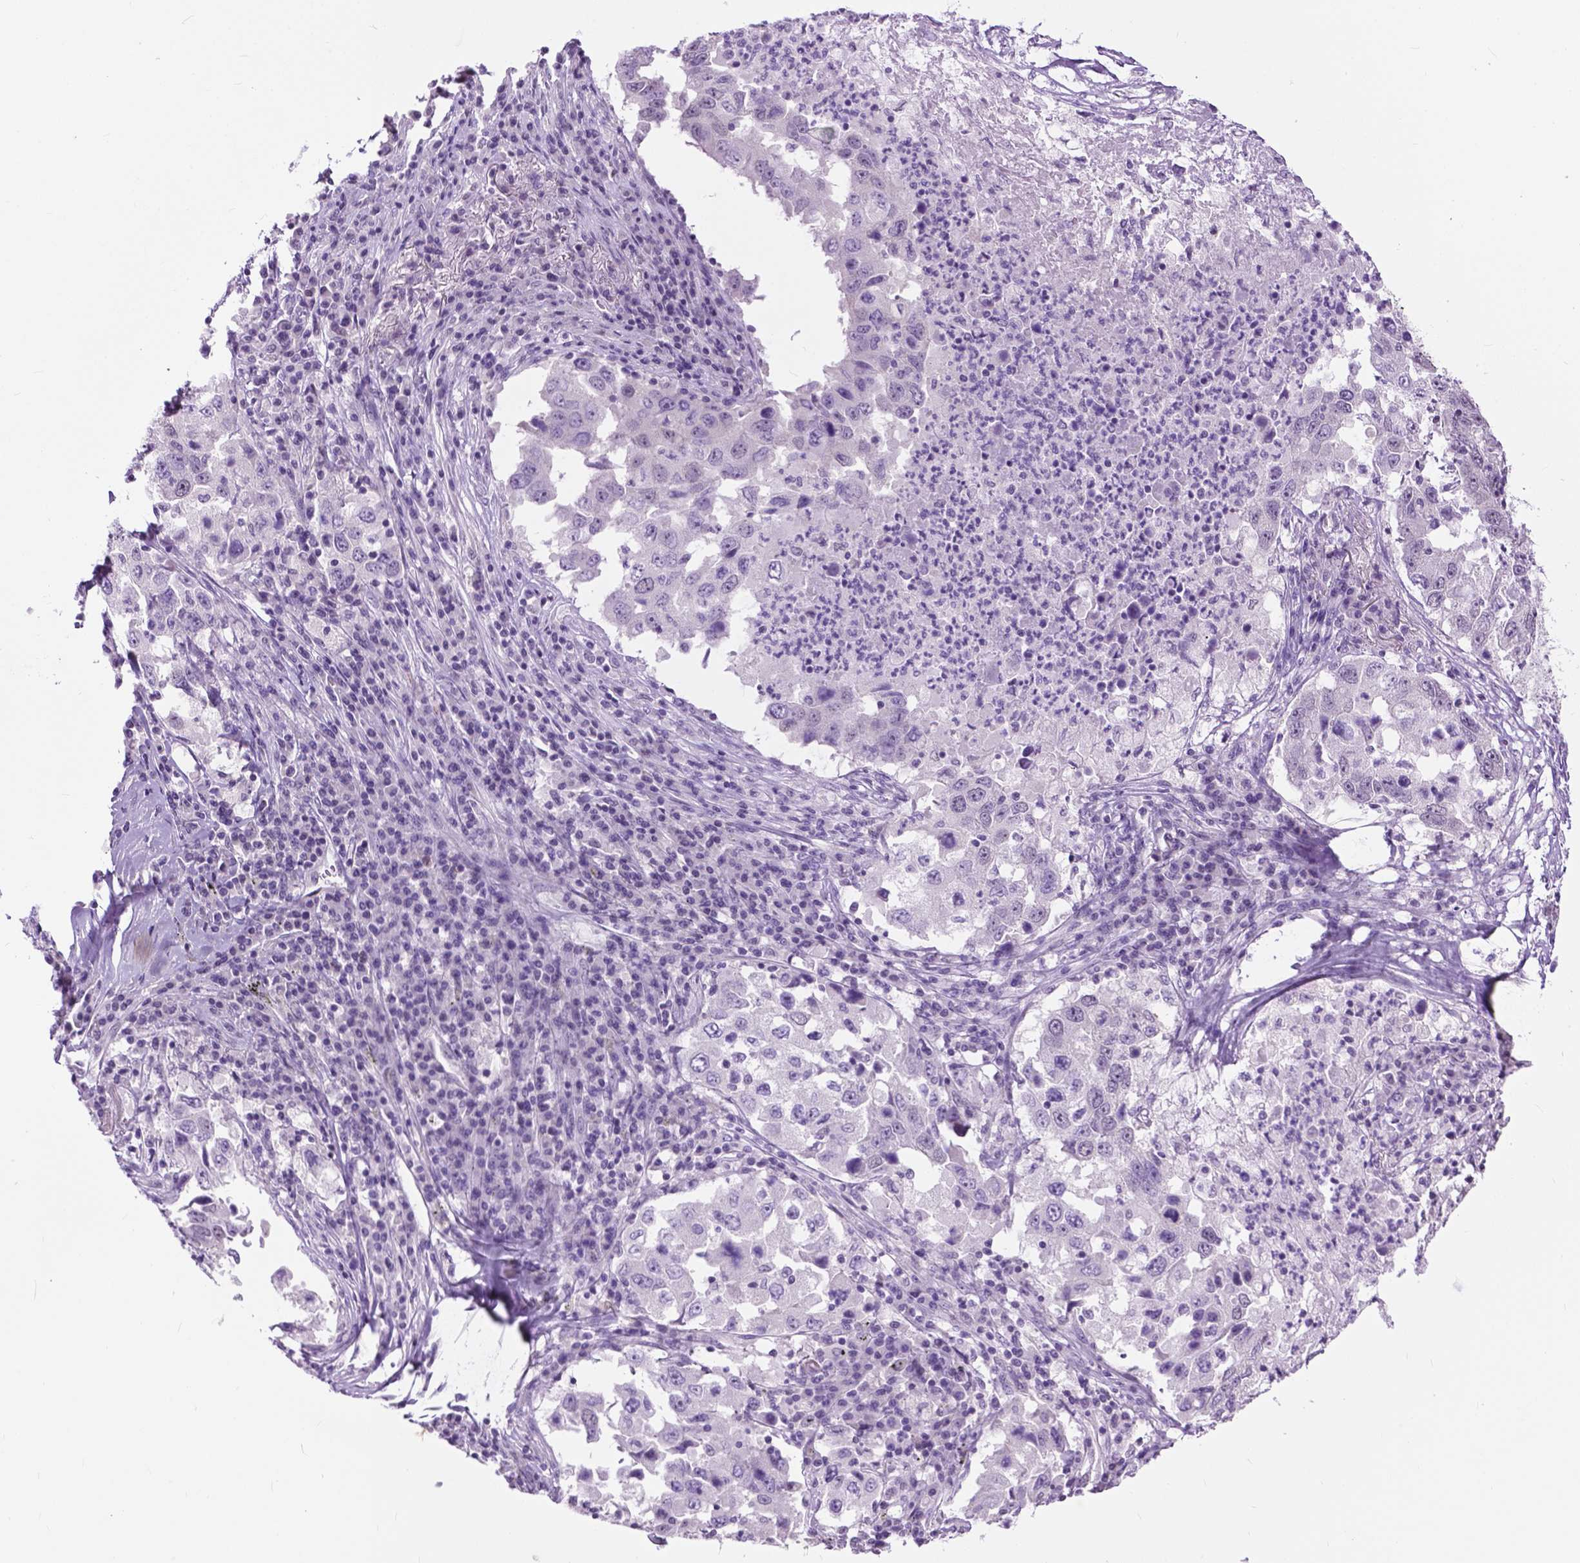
{"staining": {"intensity": "negative", "quantity": "none", "location": "none"}, "tissue": "lung cancer", "cell_type": "Tumor cells", "image_type": "cancer", "snomed": [{"axis": "morphology", "description": "Adenocarcinoma, NOS"}, {"axis": "topography", "description": "Lung"}], "caption": "Immunohistochemistry micrograph of neoplastic tissue: human lung adenocarcinoma stained with DAB shows no significant protein positivity in tumor cells. Nuclei are stained in blue.", "gene": "GPR37L1", "patient": {"sex": "male", "age": 73}}